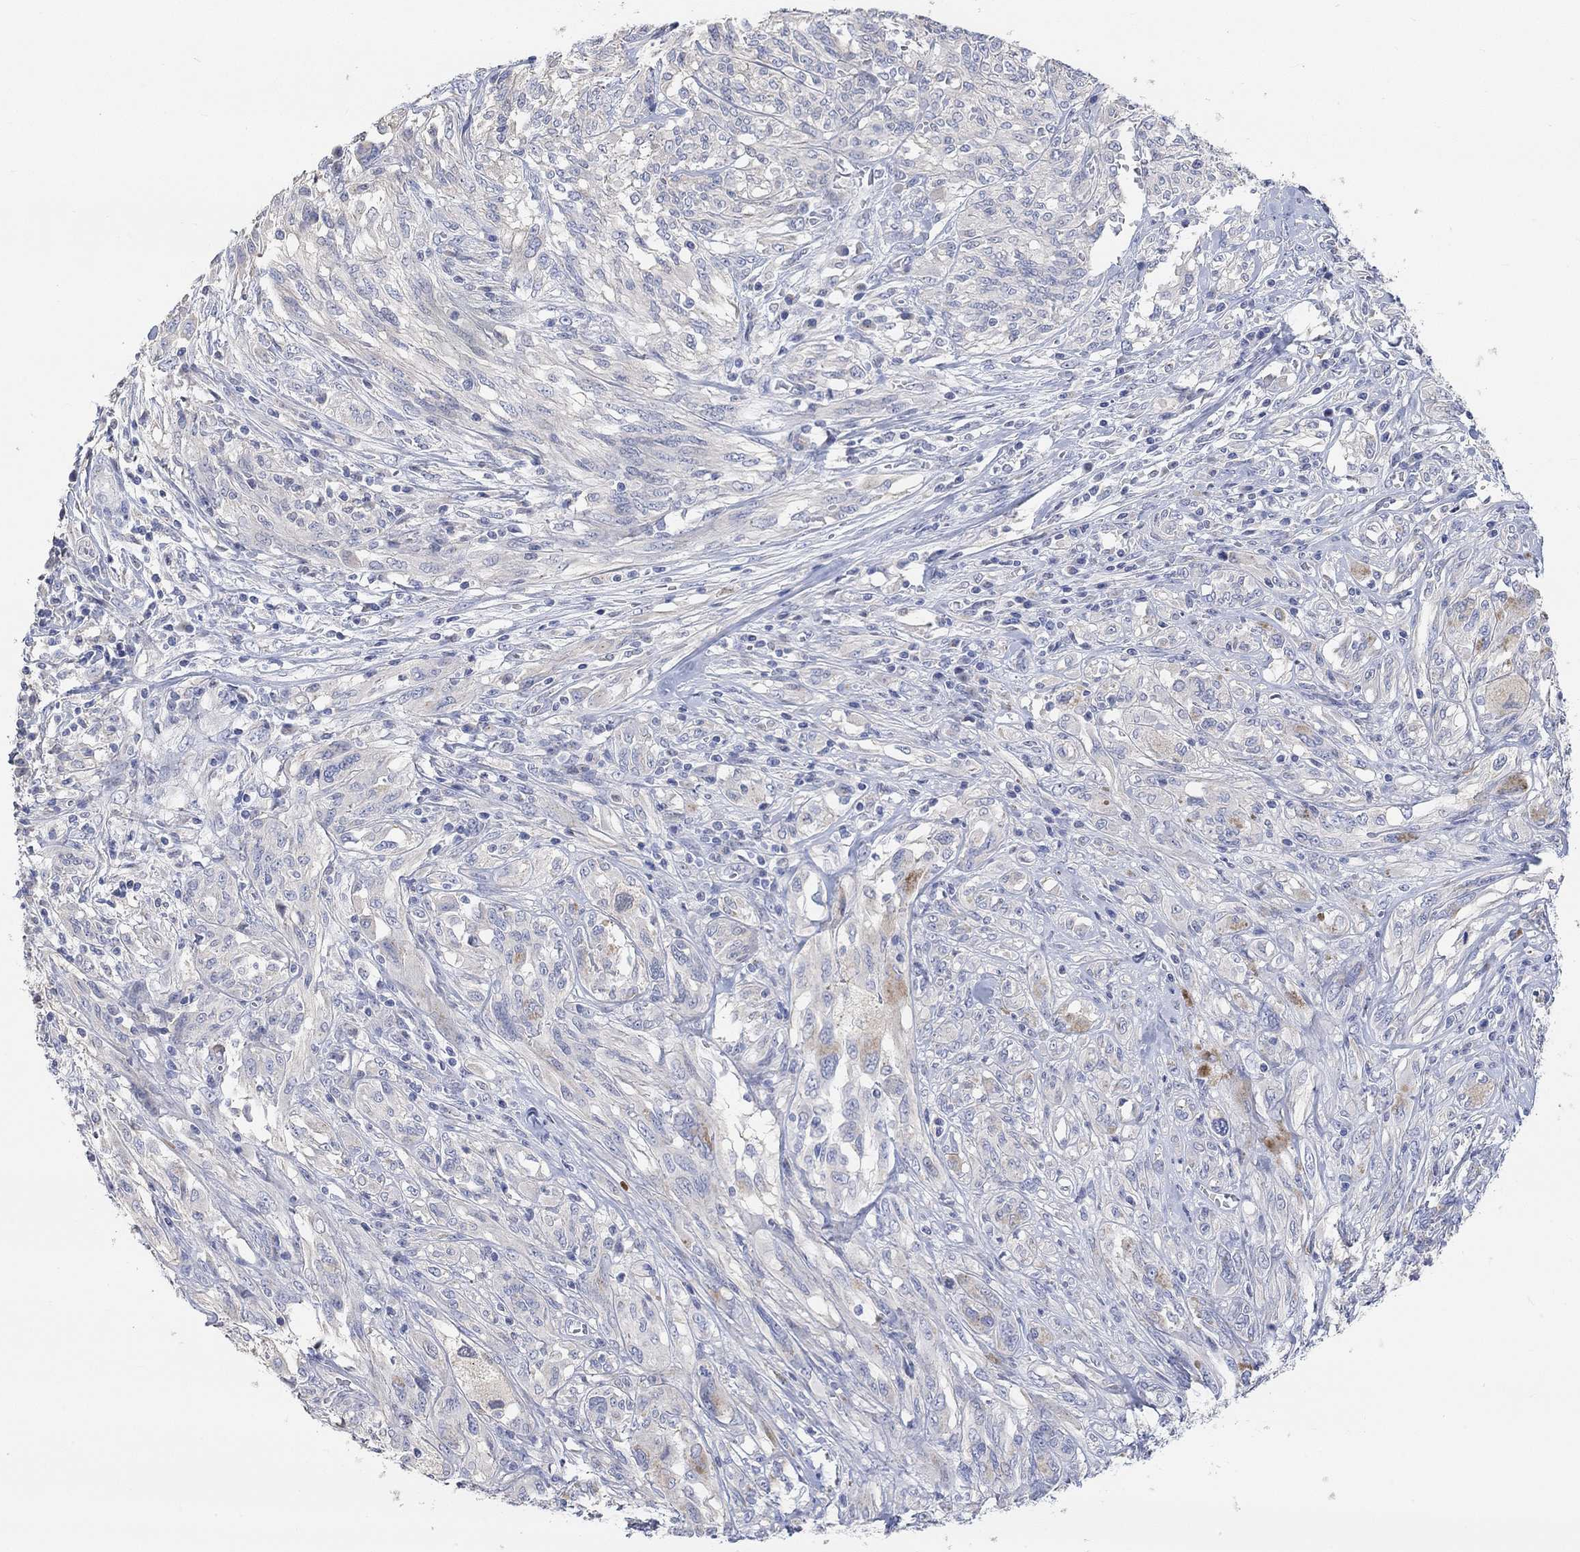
{"staining": {"intensity": "negative", "quantity": "none", "location": "none"}, "tissue": "melanoma", "cell_type": "Tumor cells", "image_type": "cancer", "snomed": [{"axis": "morphology", "description": "Malignant melanoma, NOS"}, {"axis": "topography", "description": "Skin"}], "caption": "This is an immunohistochemistry (IHC) histopathology image of melanoma. There is no staining in tumor cells.", "gene": "NLRP14", "patient": {"sex": "female", "age": 91}}